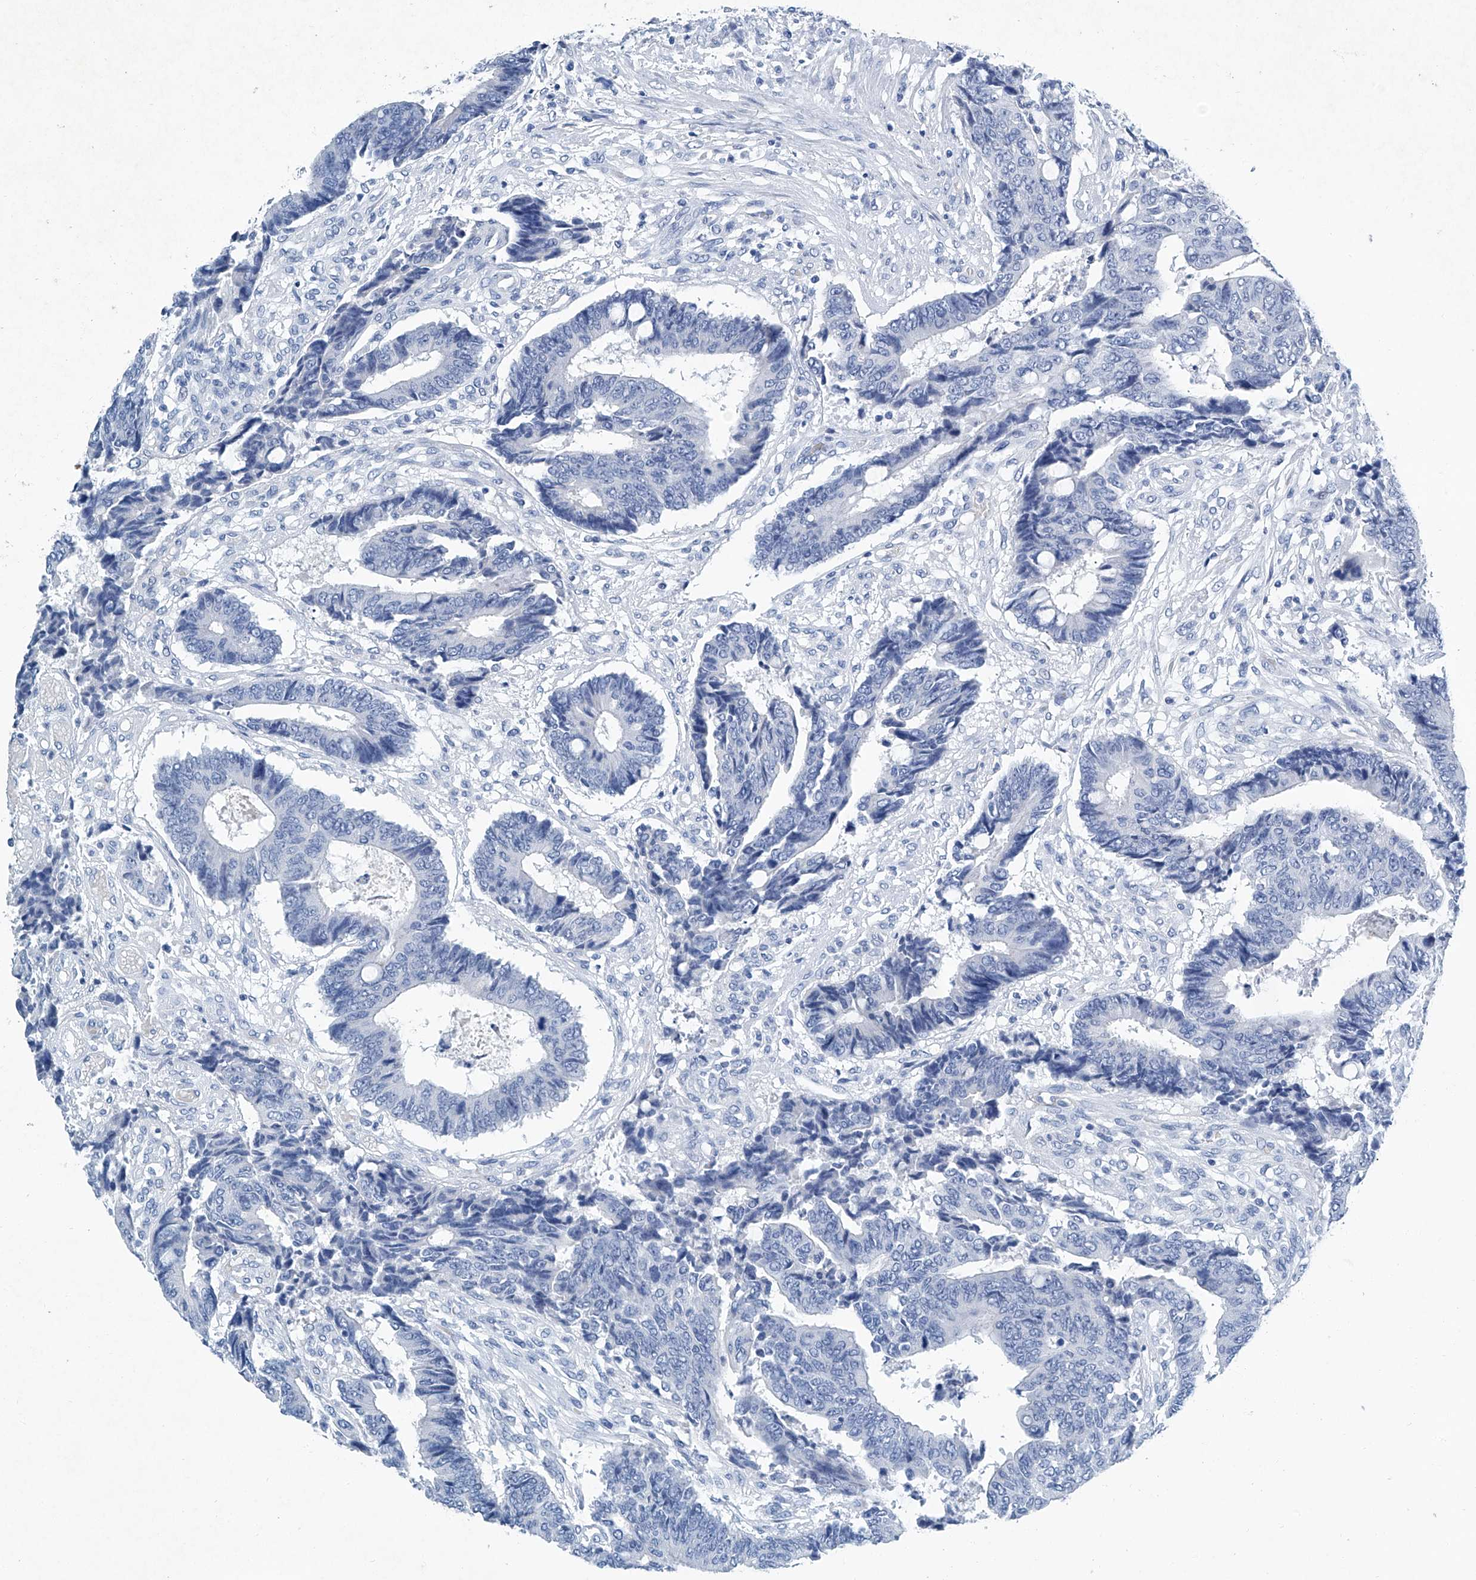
{"staining": {"intensity": "negative", "quantity": "none", "location": "none"}, "tissue": "colorectal cancer", "cell_type": "Tumor cells", "image_type": "cancer", "snomed": [{"axis": "morphology", "description": "Adenocarcinoma, NOS"}, {"axis": "topography", "description": "Rectum"}], "caption": "Tumor cells are negative for brown protein staining in colorectal cancer (adenocarcinoma).", "gene": "CYP2A7", "patient": {"sex": "male", "age": 84}}